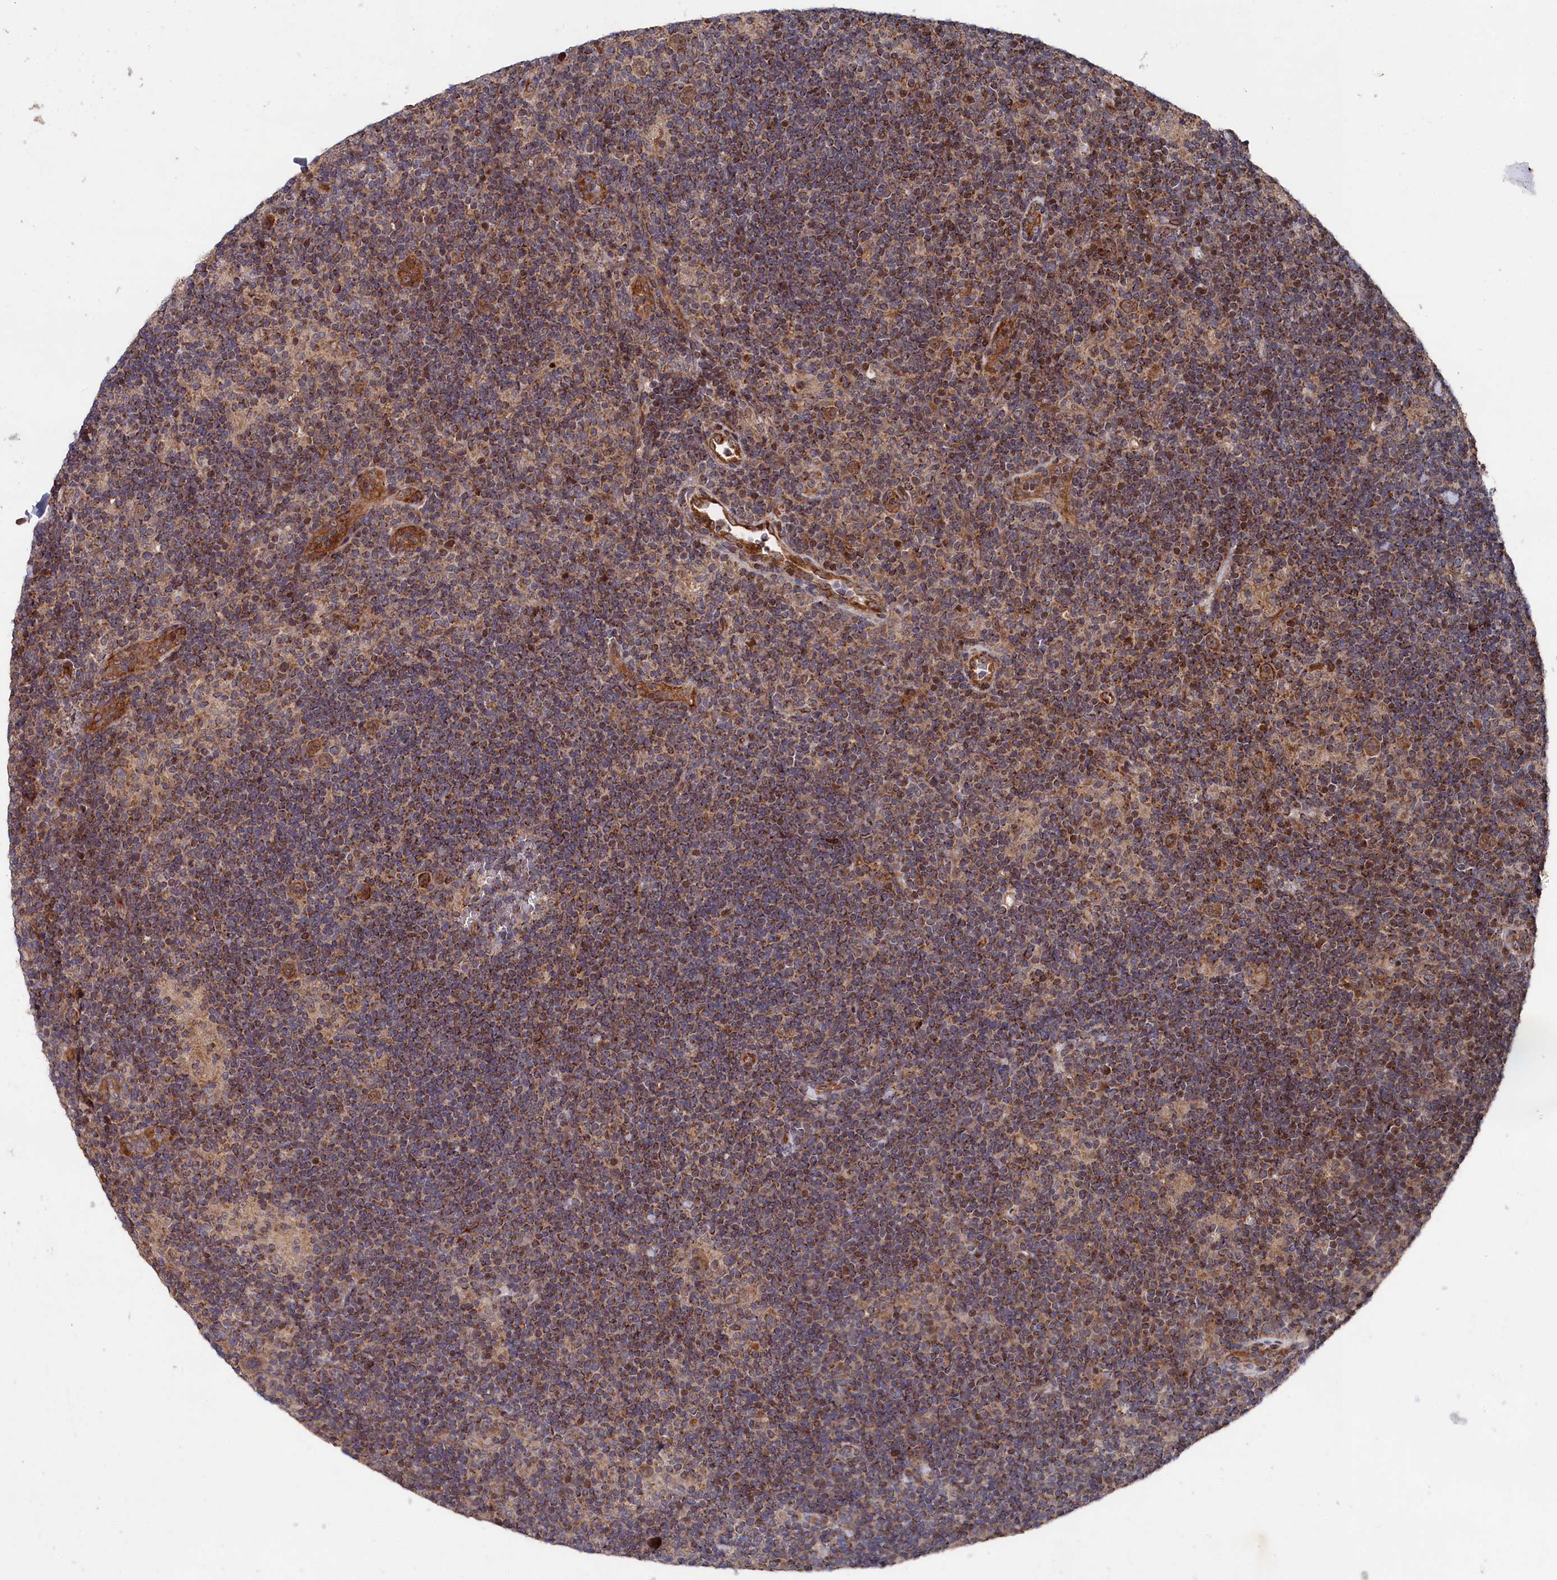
{"staining": {"intensity": "moderate", "quantity": ">75%", "location": "cytoplasmic/membranous"}, "tissue": "lymphoma", "cell_type": "Tumor cells", "image_type": "cancer", "snomed": [{"axis": "morphology", "description": "Hodgkin's disease, NOS"}, {"axis": "topography", "description": "Lymph node"}], "caption": "This is an image of immunohistochemistry (IHC) staining of Hodgkin's disease, which shows moderate staining in the cytoplasmic/membranous of tumor cells.", "gene": "SUPV3L1", "patient": {"sex": "female", "age": 57}}